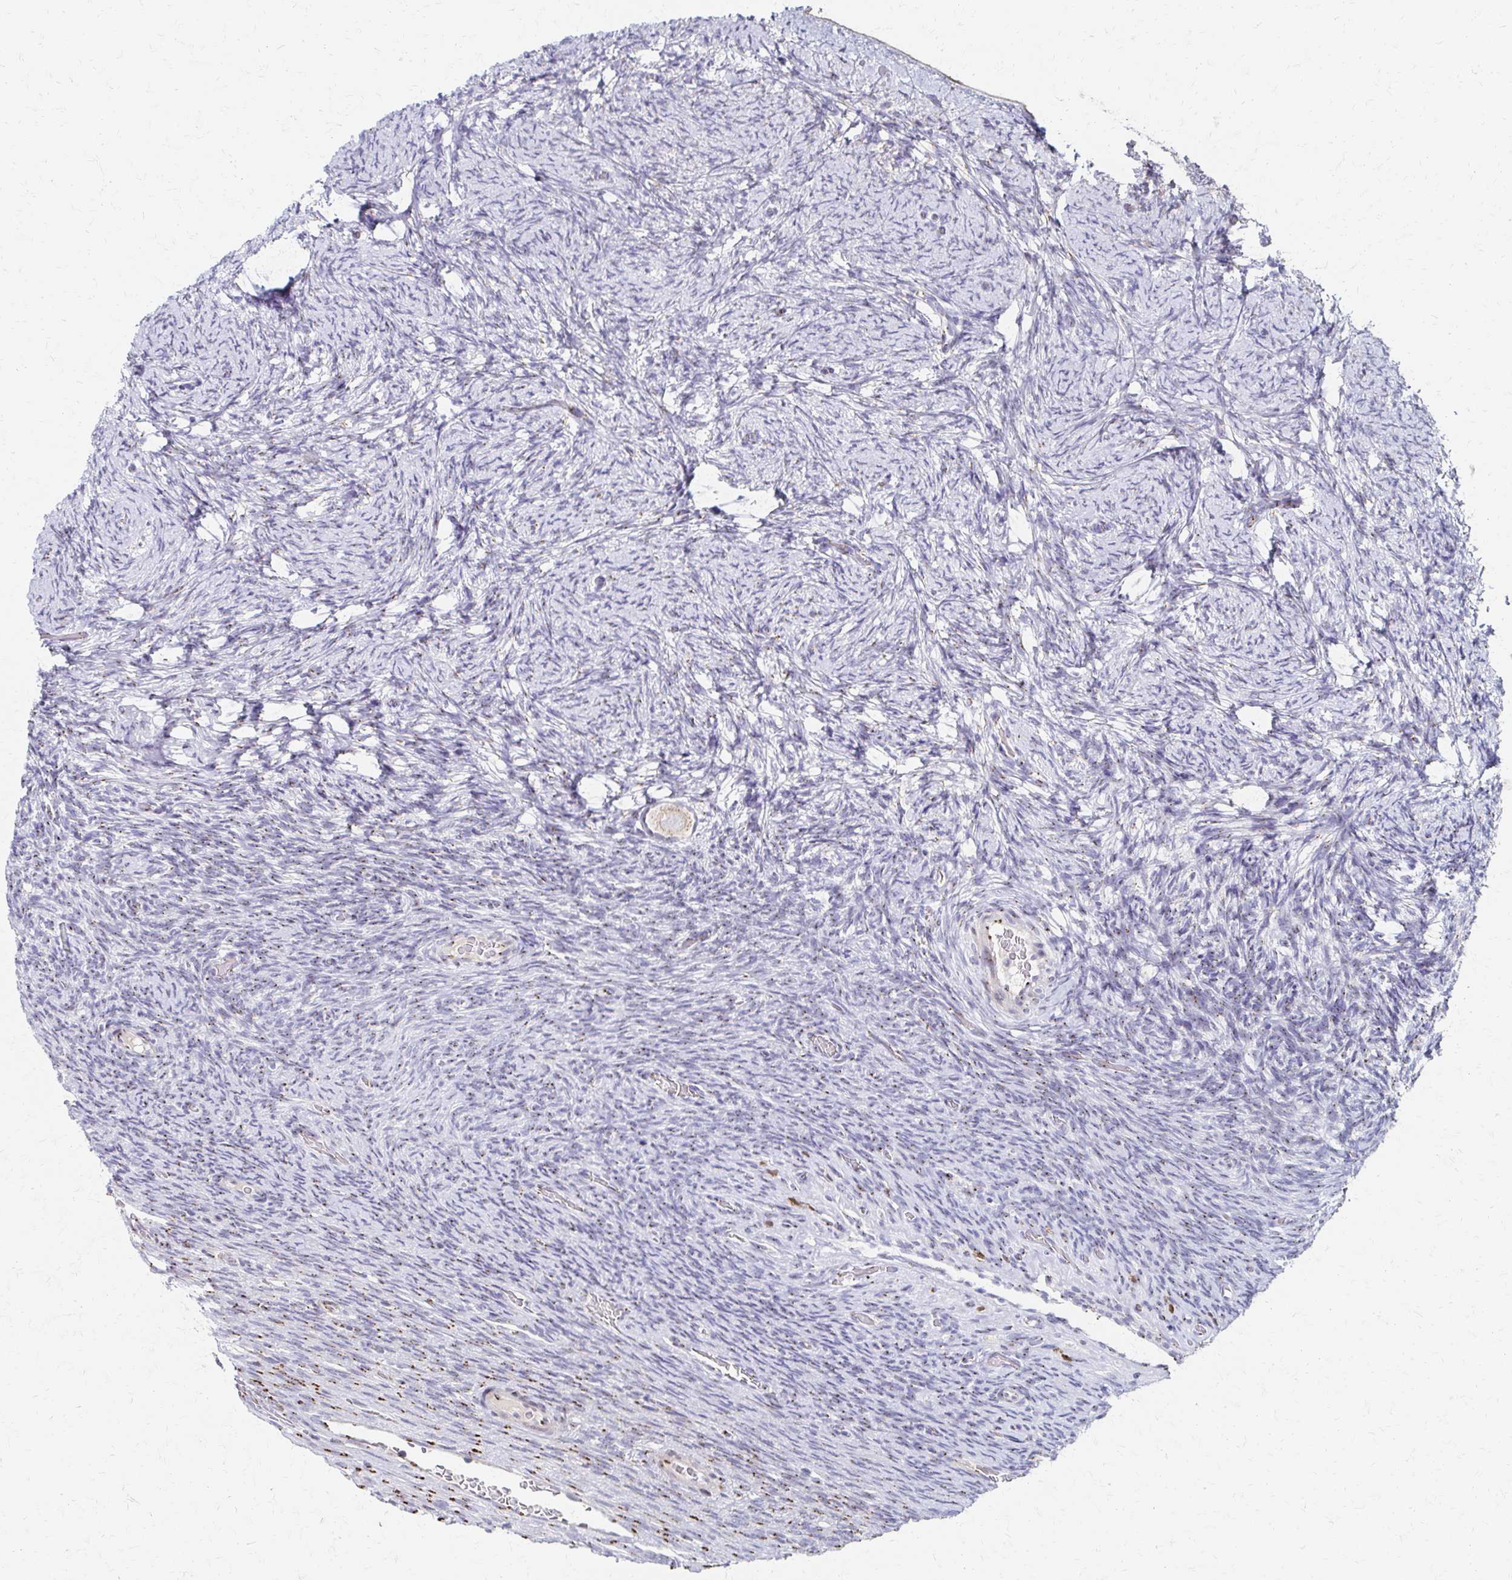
{"staining": {"intensity": "weak", "quantity": "25%-75%", "location": "cytoplasmic/membranous"}, "tissue": "ovary", "cell_type": "Follicle cells", "image_type": "normal", "snomed": [{"axis": "morphology", "description": "Normal tissue, NOS"}, {"axis": "topography", "description": "Ovary"}], "caption": "A histopathology image of human ovary stained for a protein exhibits weak cytoplasmic/membranous brown staining in follicle cells.", "gene": "ENSG00000254692", "patient": {"sex": "female", "age": 34}}